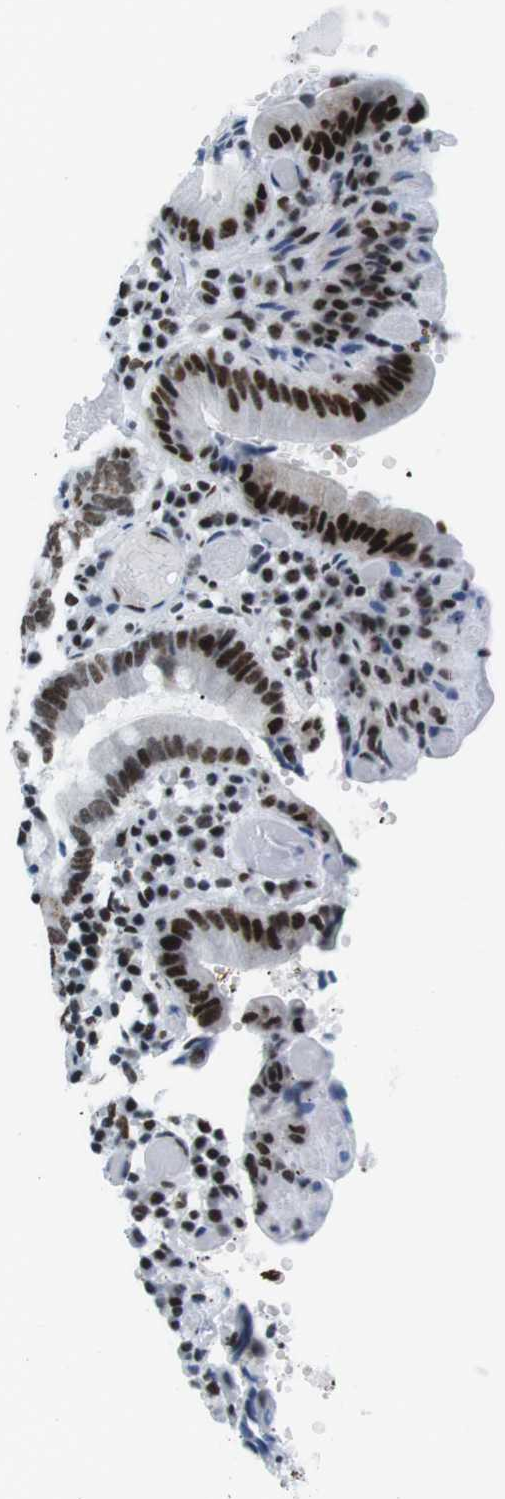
{"staining": {"intensity": "strong", "quantity": ">75%", "location": "nuclear"}, "tissue": "small intestine", "cell_type": "Glandular cells", "image_type": "normal", "snomed": [{"axis": "morphology", "description": "Normal tissue, NOS"}, {"axis": "topography", "description": "Small intestine"}], "caption": "Protein staining of benign small intestine reveals strong nuclear staining in approximately >75% of glandular cells. (DAB IHC, brown staining for protein, blue staining for nuclei).", "gene": "CITED2", "patient": {"sex": "male", "age": 71}}